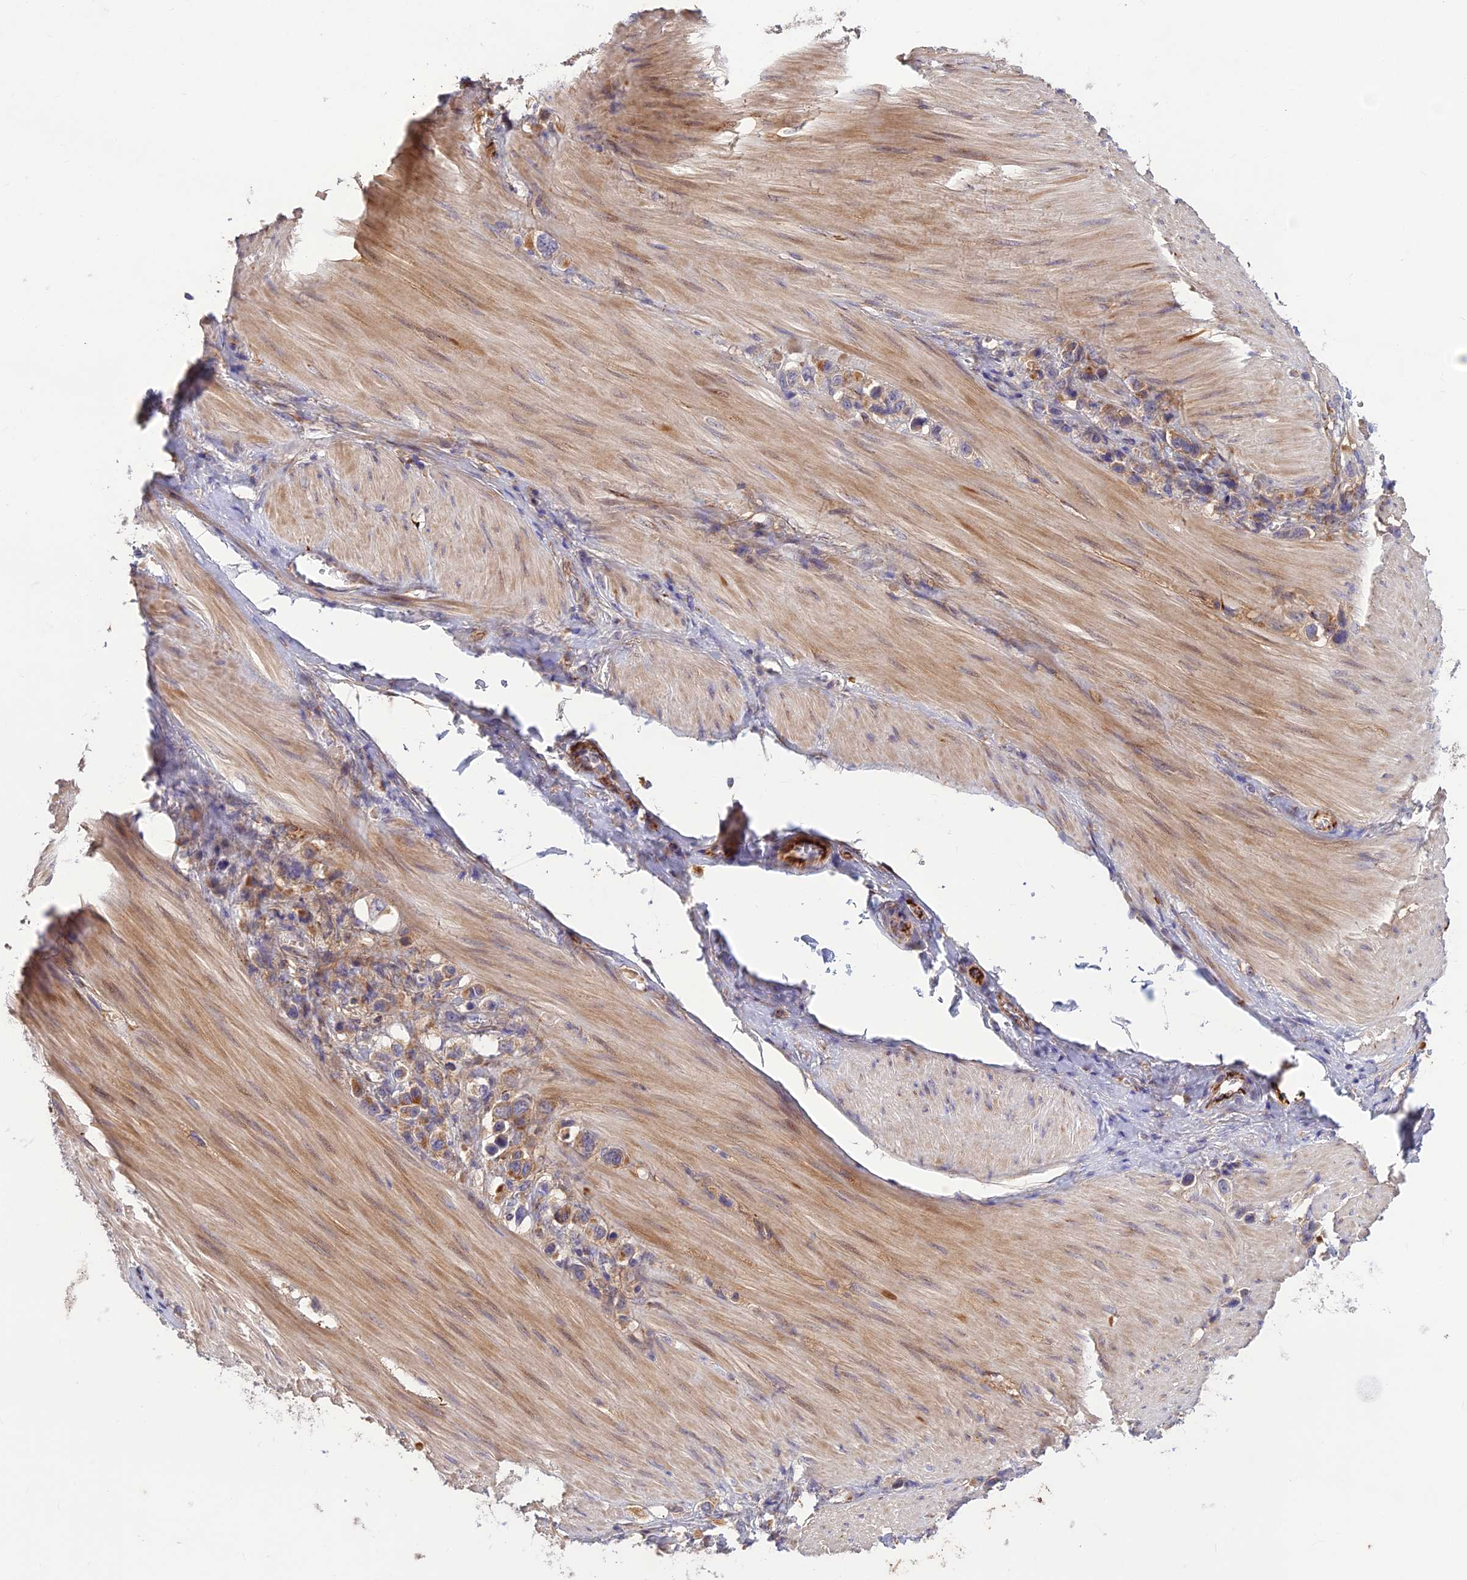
{"staining": {"intensity": "moderate", "quantity": "<25%", "location": "cytoplasmic/membranous"}, "tissue": "stomach cancer", "cell_type": "Tumor cells", "image_type": "cancer", "snomed": [{"axis": "morphology", "description": "Adenocarcinoma, NOS"}, {"axis": "topography", "description": "Stomach"}], "caption": "A photomicrograph showing moderate cytoplasmic/membranous expression in about <25% of tumor cells in stomach cancer, as visualized by brown immunohistochemical staining.", "gene": "ST8SIA5", "patient": {"sex": "female", "age": 65}}